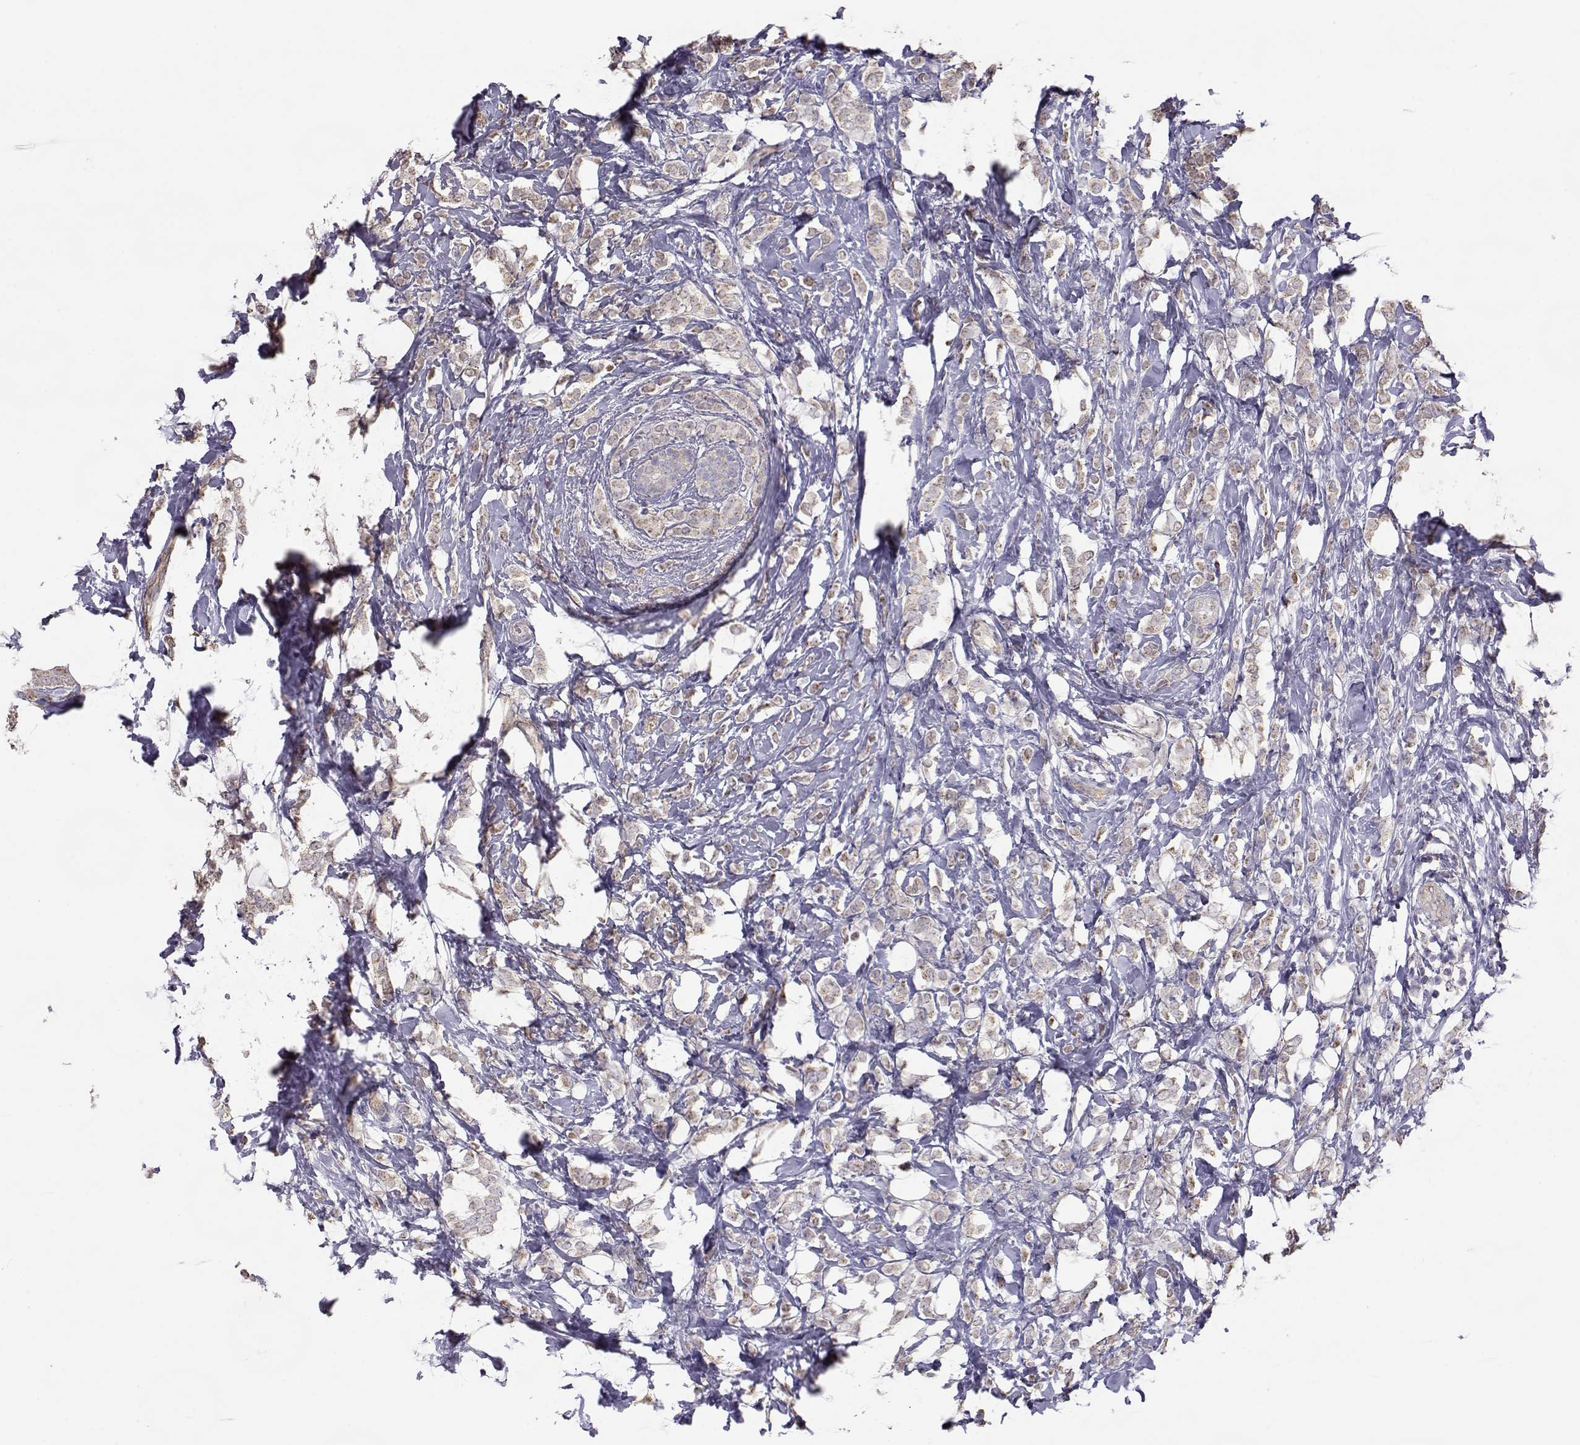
{"staining": {"intensity": "weak", "quantity": ">75%", "location": "cytoplasmic/membranous"}, "tissue": "breast cancer", "cell_type": "Tumor cells", "image_type": "cancer", "snomed": [{"axis": "morphology", "description": "Lobular carcinoma"}, {"axis": "topography", "description": "Breast"}], "caption": "Immunohistochemistry image of human breast cancer (lobular carcinoma) stained for a protein (brown), which exhibits low levels of weak cytoplasmic/membranous staining in approximately >75% of tumor cells.", "gene": "NCAM2", "patient": {"sex": "female", "age": 49}}